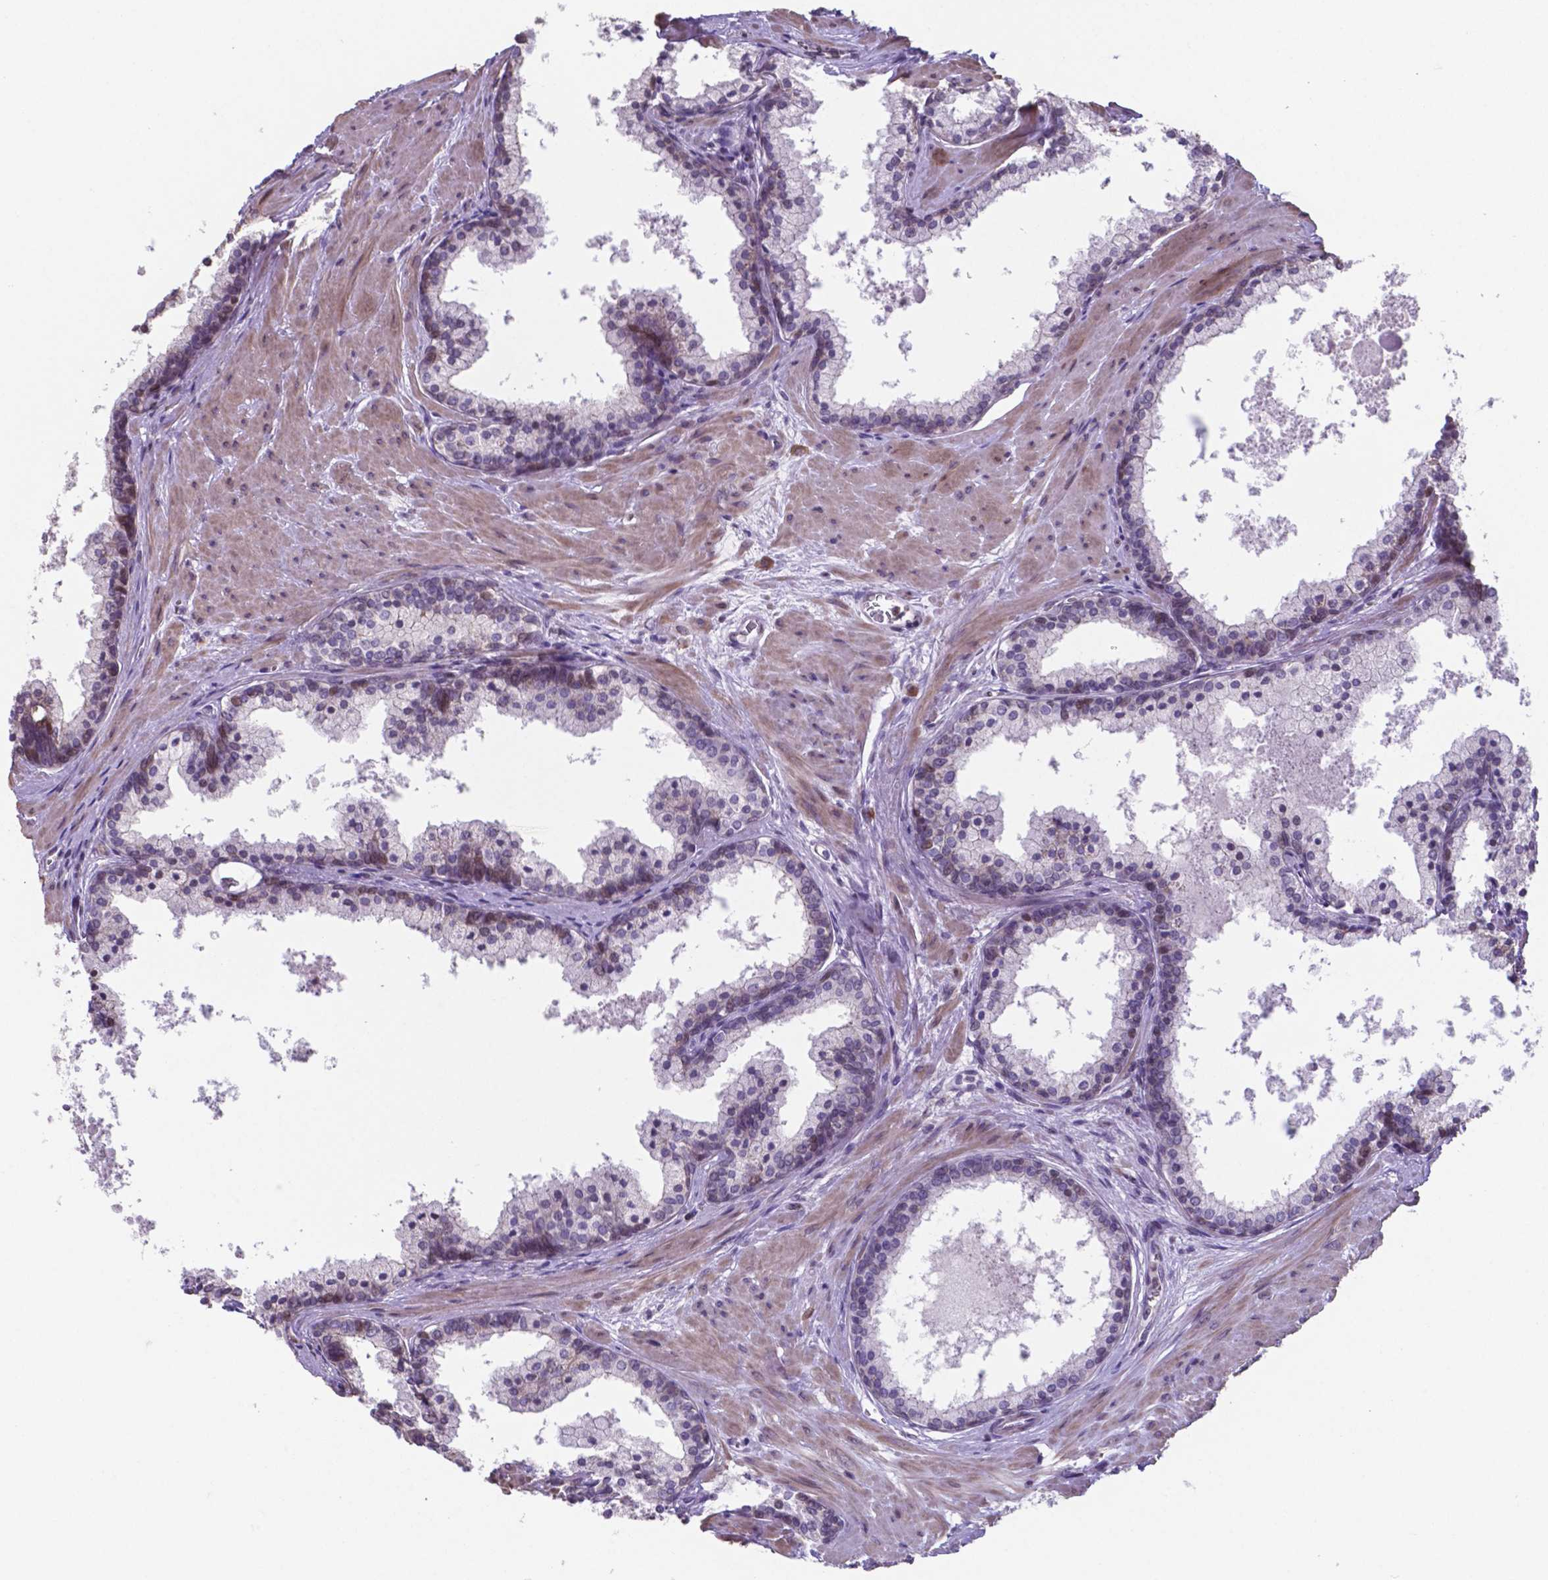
{"staining": {"intensity": "moderate", "quantity": "<25%", "location": "nuclear"}, "tissue": "prostate", "cell_type": "Glandular cells", "image_type": "normal", "snomed": [{"axis": "morphology", "description": "Normal tissue, NOS"}, {"axis": "topography", "description": "Prostate"}], "caption": "Protein staining shows moderate nuclear staining in approximately <25% of glandular cells in normal prostate. The staining was performed using DAB (3,3'-diaminobenzidine), with brown indicating positive protein expression. Nuclei are stained blue with hematoxylin.", "gene": "MLC1", "patient": {"sex": "male", "age": 61}}